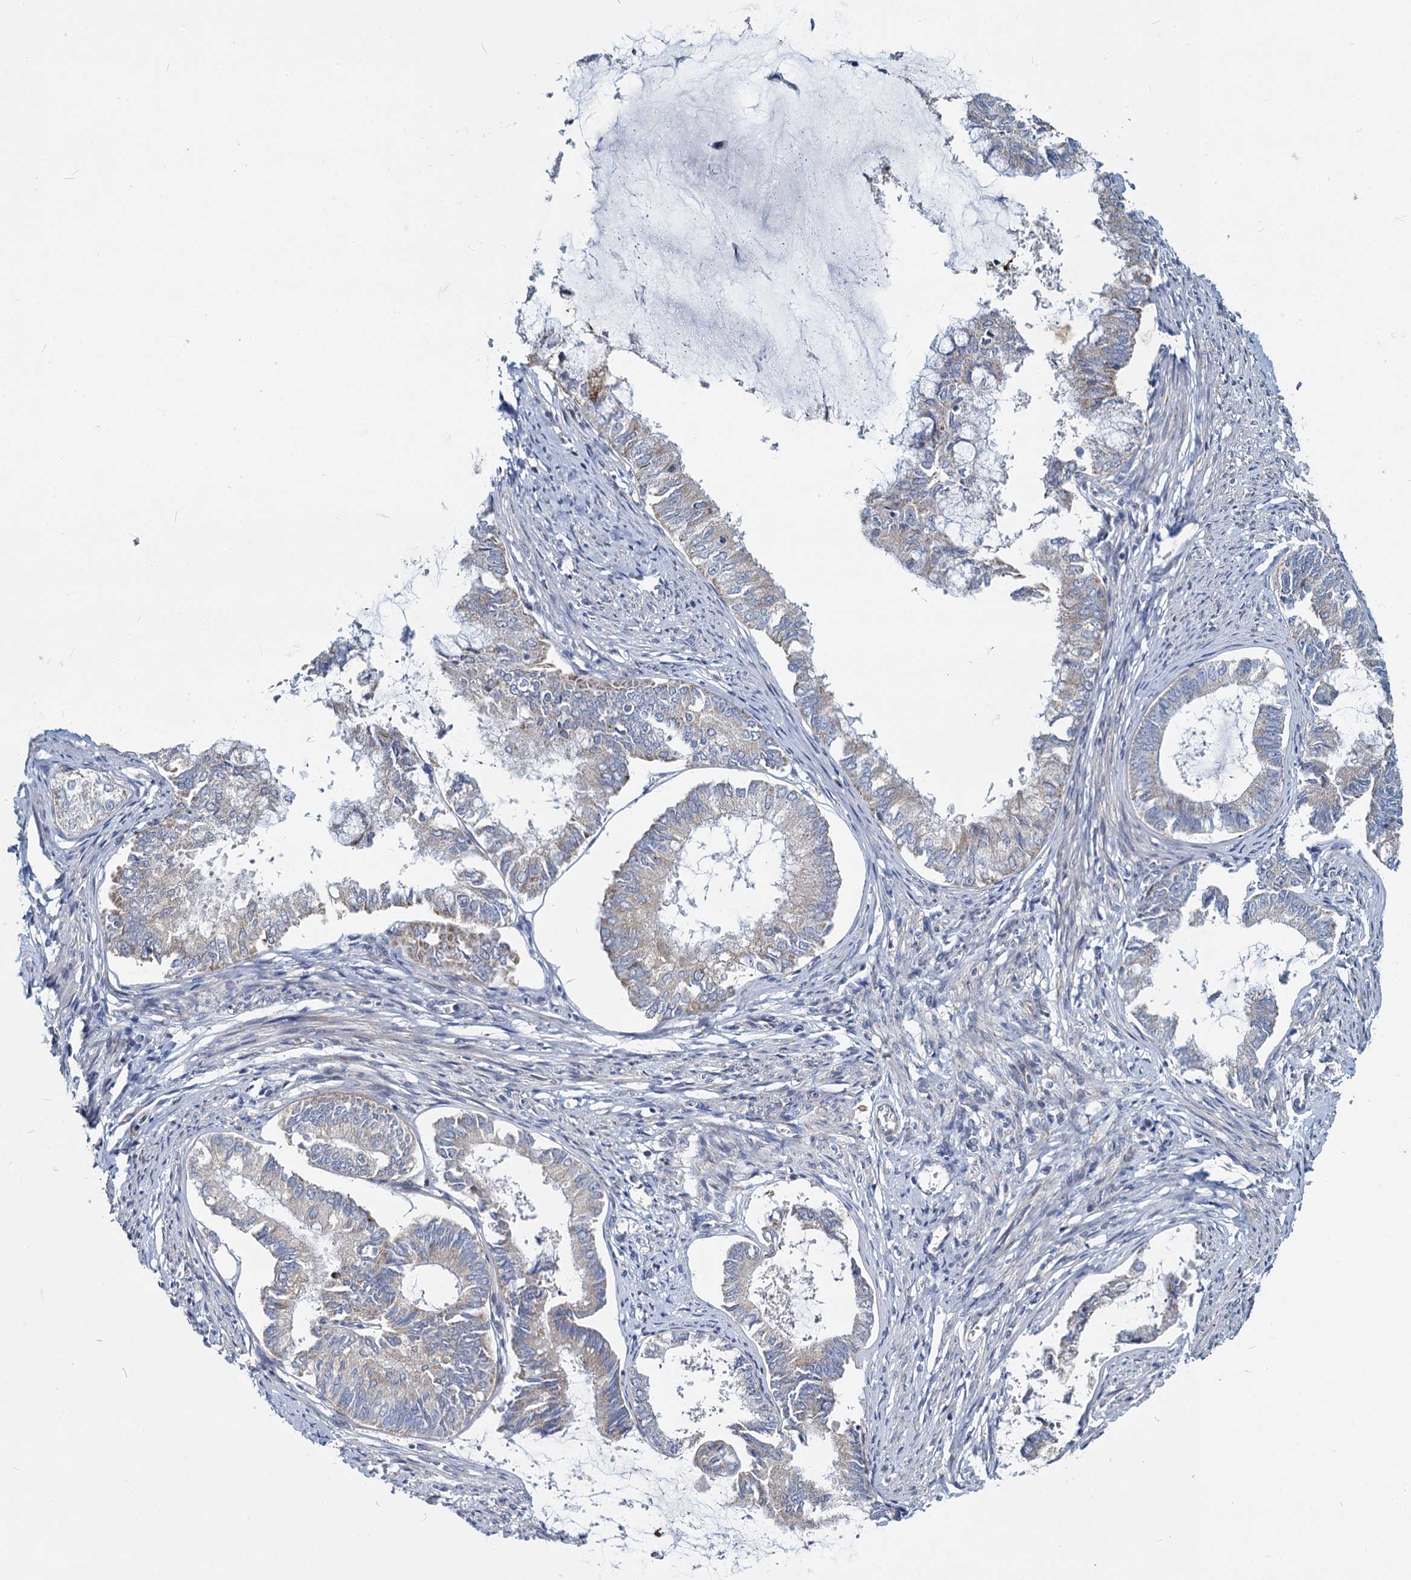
{"staining": {"intensity": "negative", "quantity": "none", "location": "none"}, "tissue": "endometrial cancer", "cell_type": "Tumor cells", "image_type": "cancer", "snomed": [{"axis": "morphology", "description": "Adenocarcinoma, NOS"}, {"axis": "topography", "description": "Endometrium"}], "caption": "Image shows no significant protein staining in tumor cells of endometrial cancer (adenocarcinoma).", "gene": "DCUN1D2", "patient": {"sex": "female", "age": 86}}